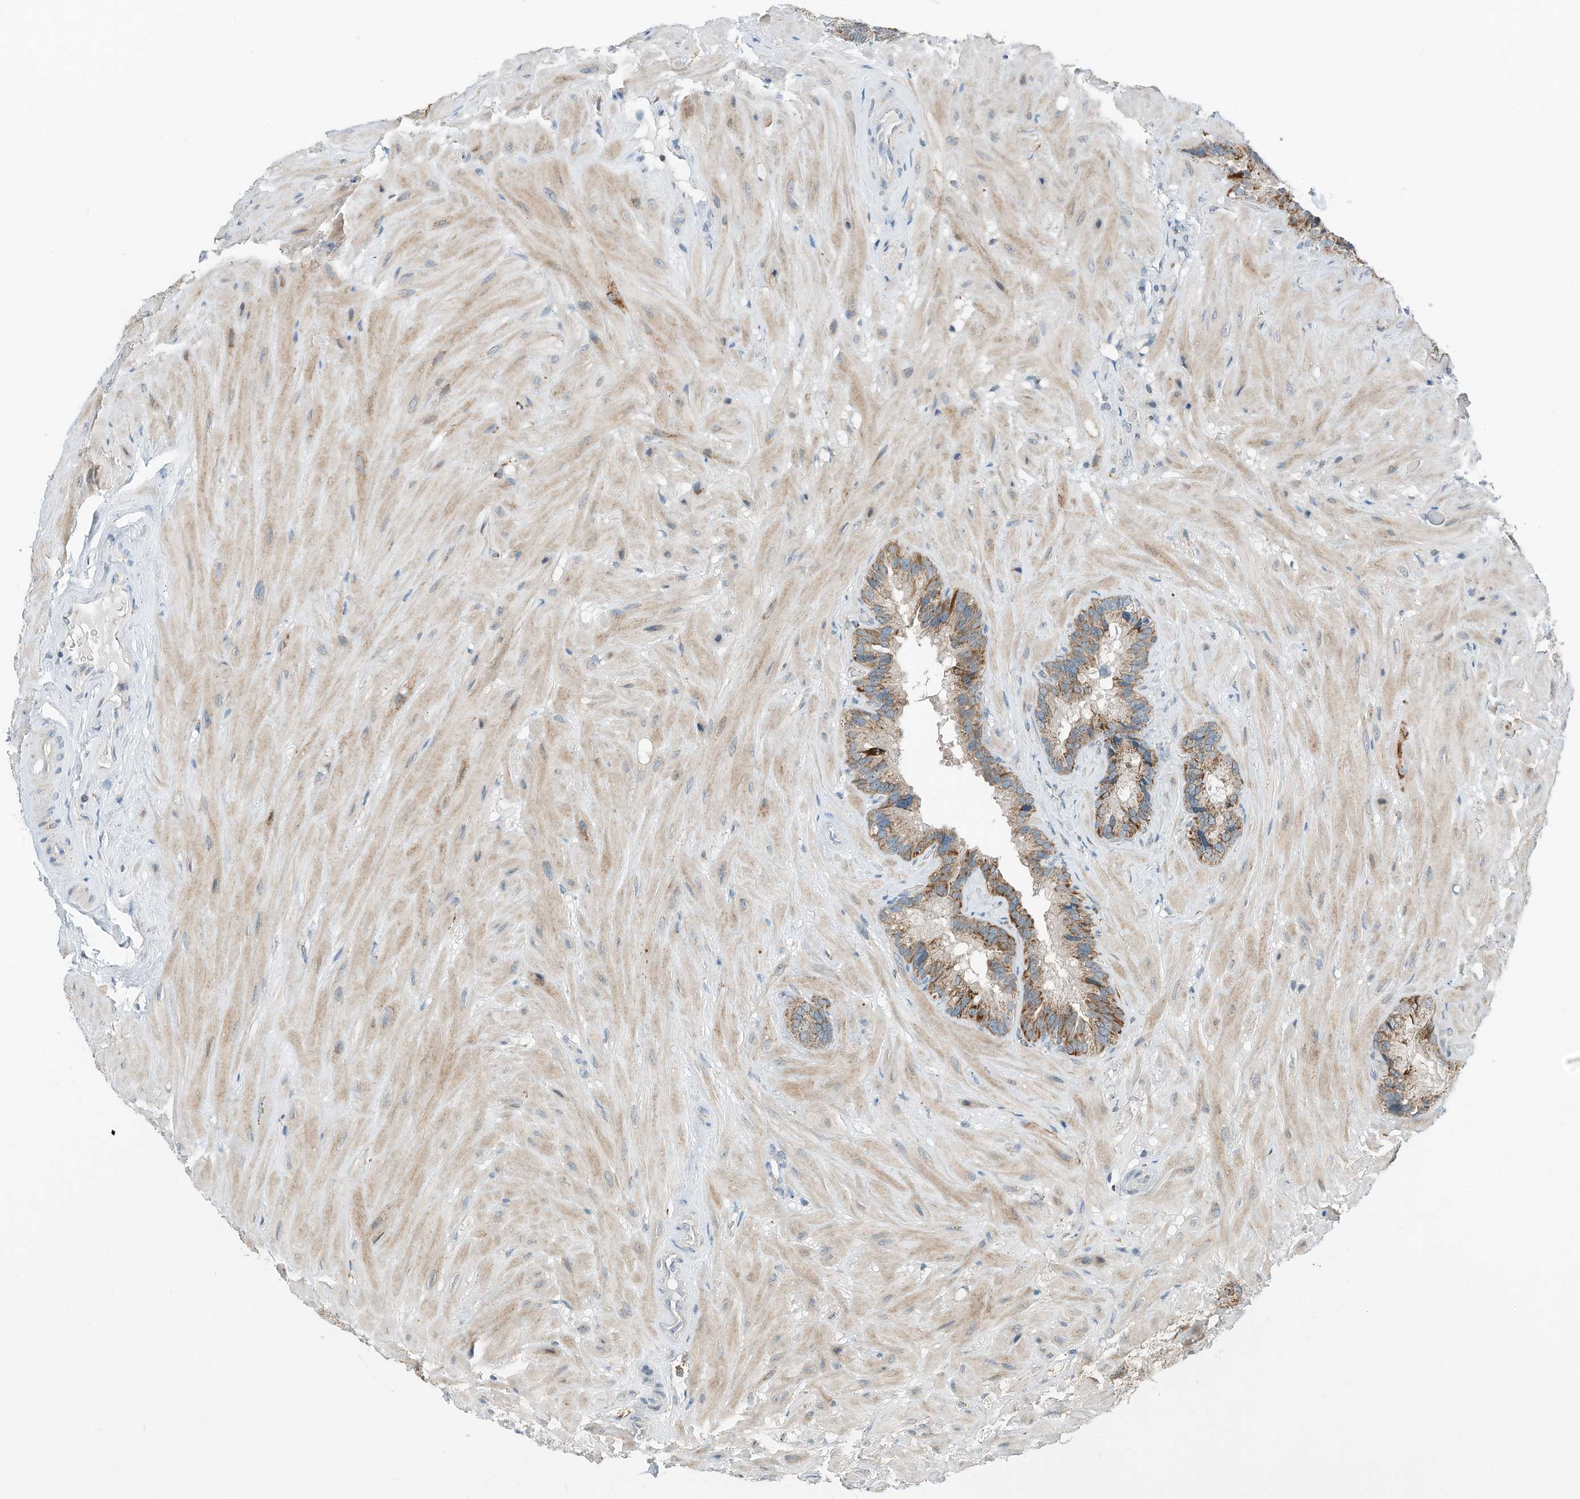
{"staining": {"intensity": "moderate", "quantity": "25%-75%", "location": "cytoplasmic/membranous"}, "tissue": "seminal vesicle", "cell_type": "Glandular cells", "image_type": "normal", "snomed": [{"axis": "morphology", "description": "Normal tissue, NOS"}, {"axis": "topography", "description": "Prostate"}, {"axis": "topography", "description": "Seminal veicle"}], "caption": "Seminal vesicle stained with IHC reveals moderate cytoplasmic/membranous staining in about 25%-75% of glandular cells. (DAB IHC with brightfield microscopy, high magnification).", "gene": "RMND1", "patient": {"sex": "male", "age": 68}}